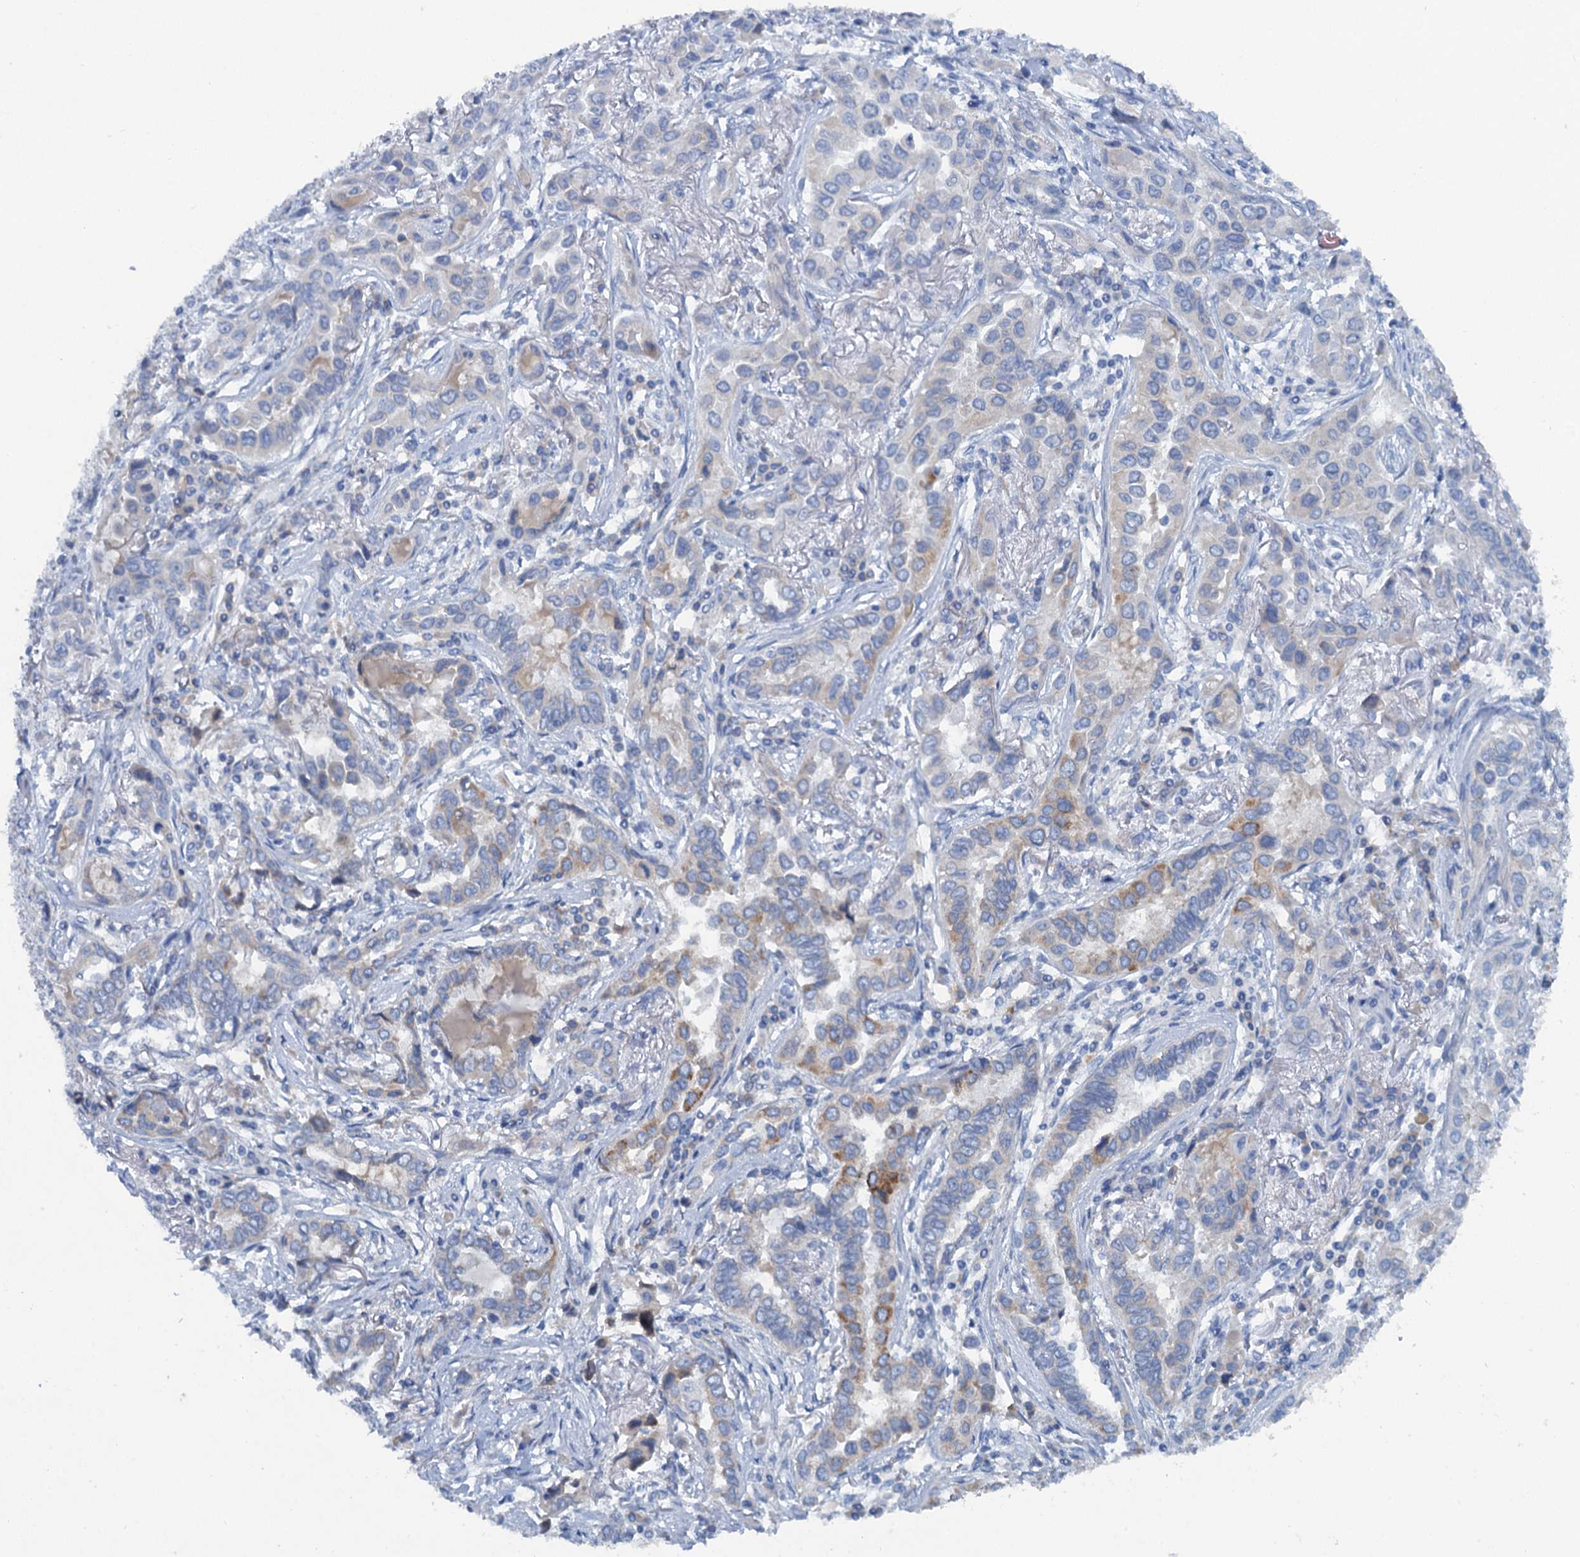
{"staining": {"intensity": "moderate", "quantity": "<25%", "location": "cytoplasmic/membranous"}, "tissue": "lung cancer", "cell_type": "Tumor cells", "image_type": "cancer", "snomed": [{"axis": "morphology", "description": "Adenocarcinoma, NOS"}, {"axis": "topography", "description": "Lung"}], "caption": "The photomicrograph demonstrates immunohistochemical staining of lung adenocarcinoma. There is moderate cytoplasmic/membranous staining is appreciated in approximately <25% of tumor cells. The staining is performed using DAB brown chromogen to label protein expression. The nuclei are counter-stained blue using hematoxylin.", "gene": "MYADML2", "patient": {"sex": "female", "age": 76}}